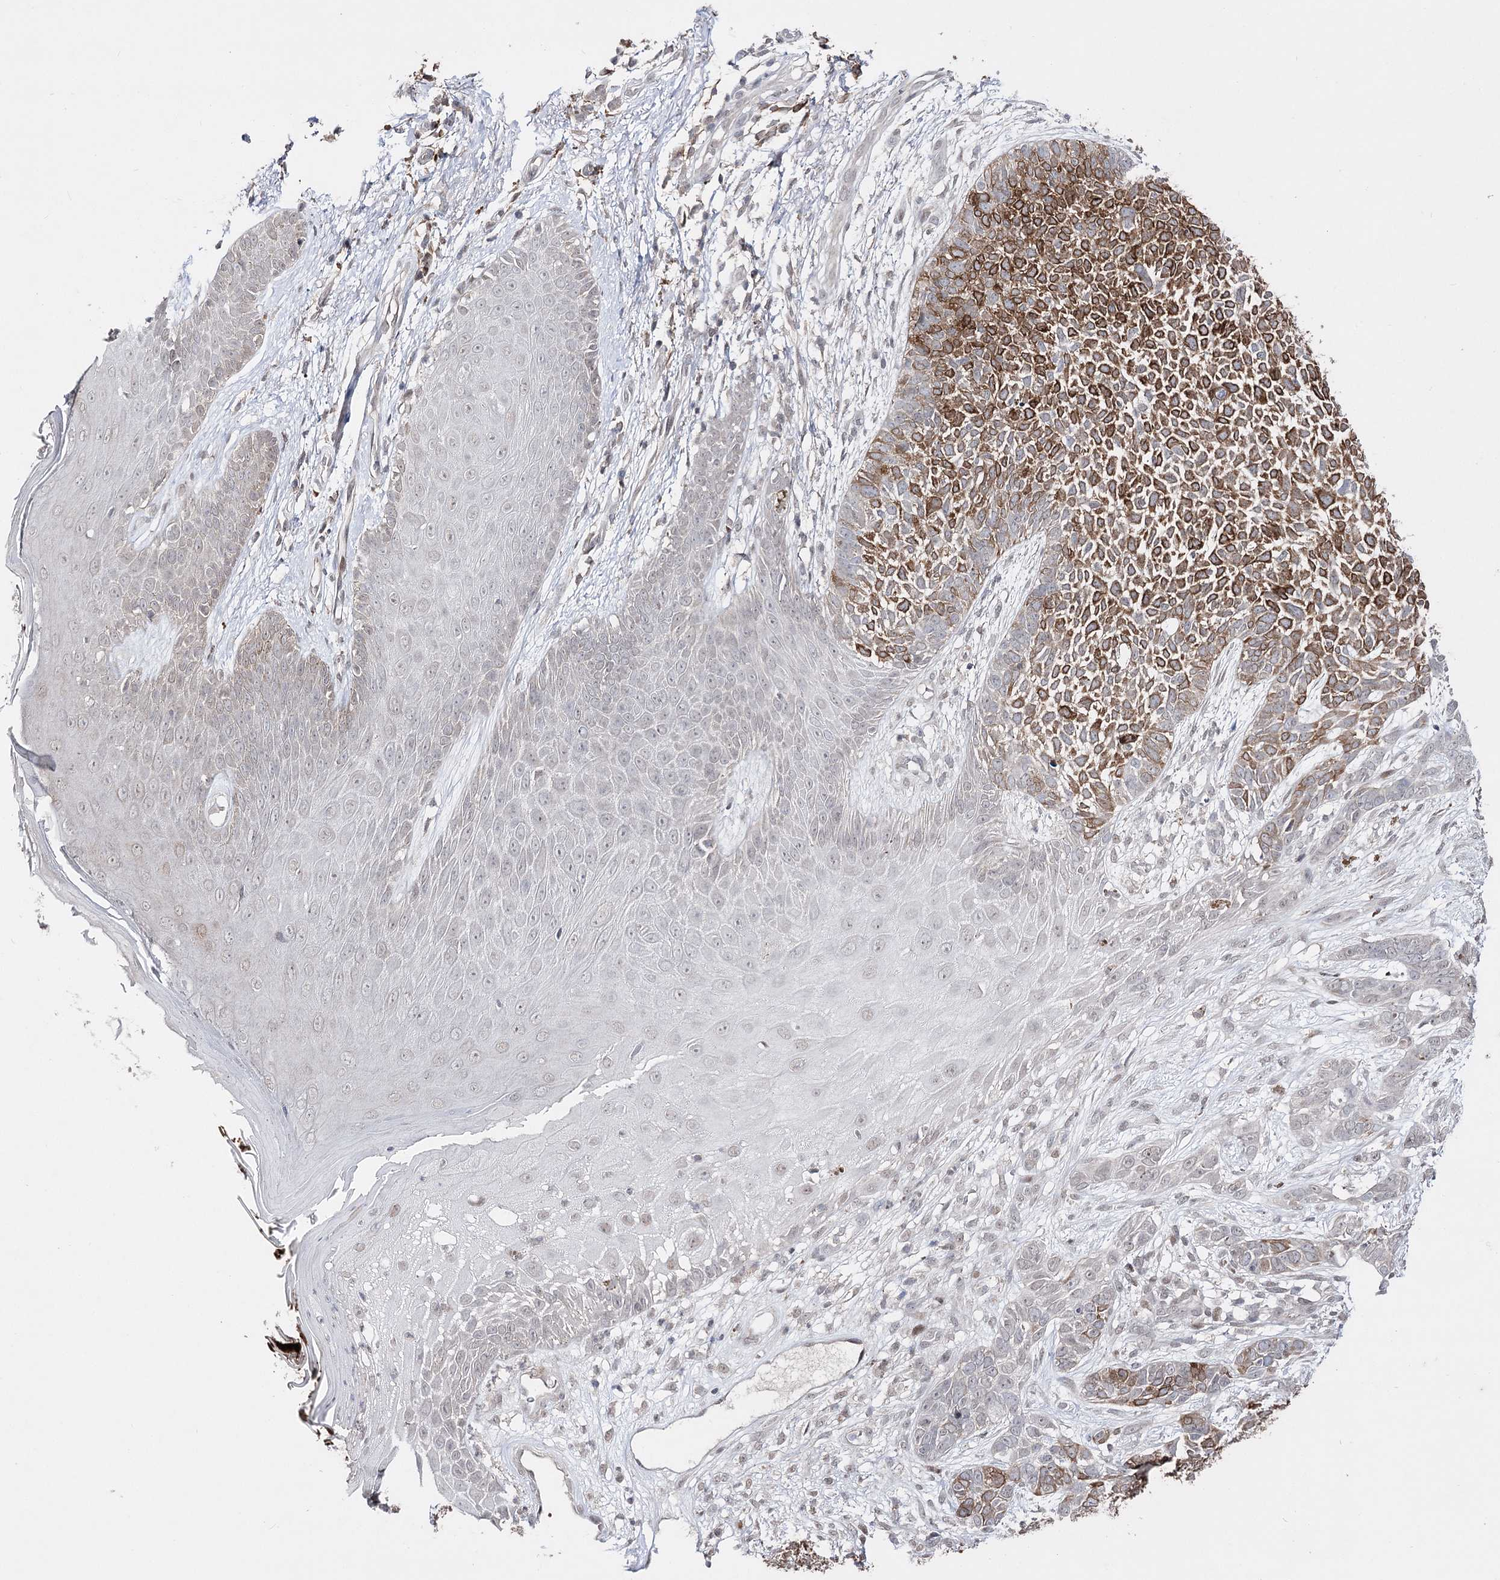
{"staining": {"intensity": "moderate", "quantity": ">75%", "location": "cytoplasmic/membranous"}, "tissue": "skin cancer", "cell_type": "Tumor cells", "image_type": "cancer", "snomed": [{"axis": "morphology", "description": "Basal cell carcinoma"}, {"axis": "topography", "description": "Skin"}], "caption": "An image of skin cancer stained for a protein displays moderate cytoplasmic/membranous brown staining in tumor cells. The protein is shown in brown color, while the nuclei are stained blue.", "gene": "HSD11B2", "patient": {"sex": "female", "age": 84}}